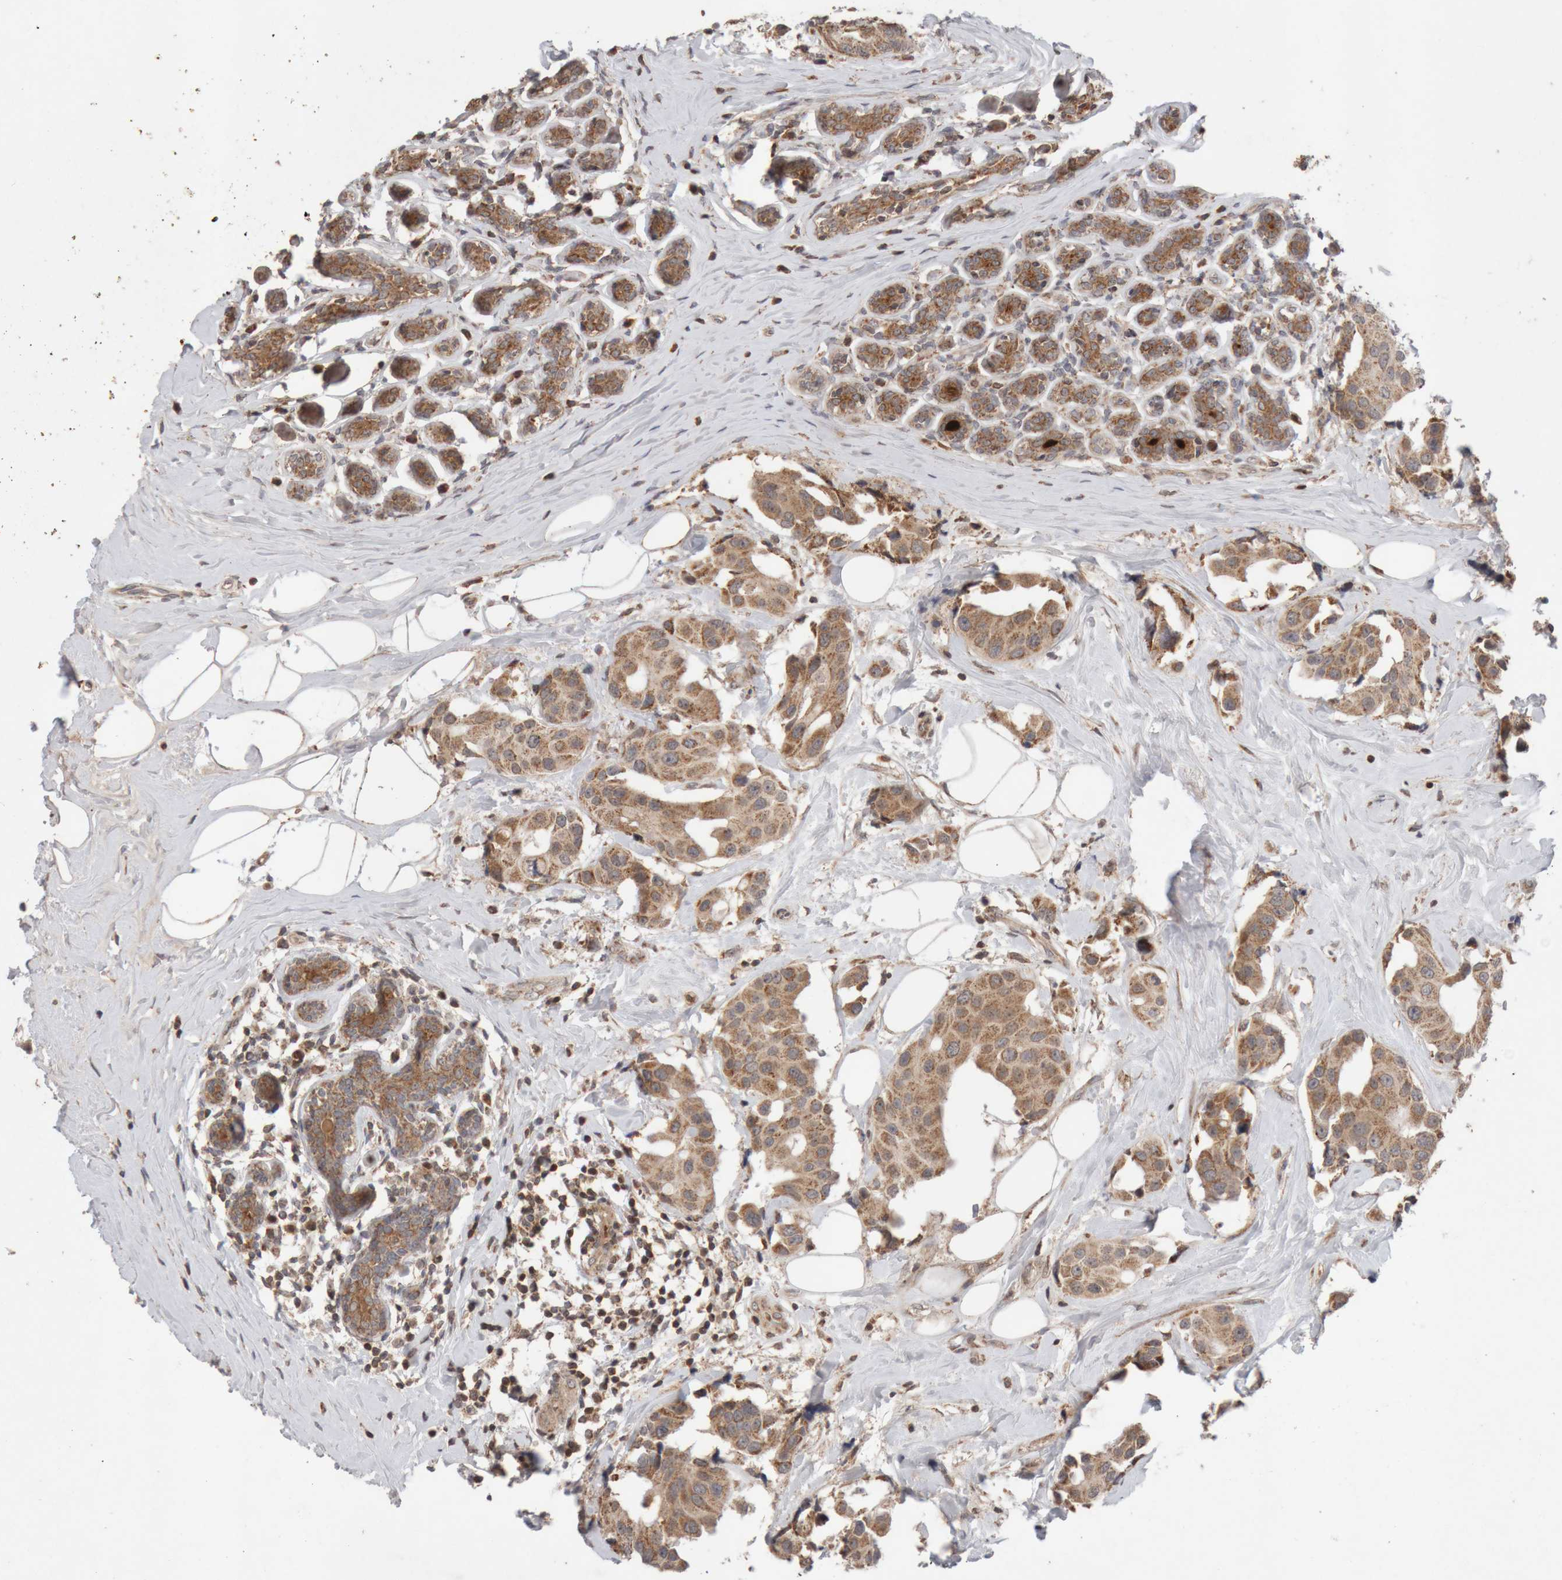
{"staining": {"intensity": "moderate", "quantity": ">75%", "location": "cytoplasmic/membranous"}, "tissue": "breast cancer", "cell_type": "Tumor cells", "image_type": "cancer", "snomed": [{"axis": "morphology", "description": "Normal tissue, NOS"}, {"axis": "morphology", "description": "Duct carcinoma"}, {"axis": "topography", "description": "Breast"}], "caption": "Protein expression analysis of invasive ductal carcinoma (breast) shows moderate cytoplasmic/membranous staining in approximately >75% of tumor cells.", "gene": "KIF21B", "patient": {"sex": "female", "age": 39}}